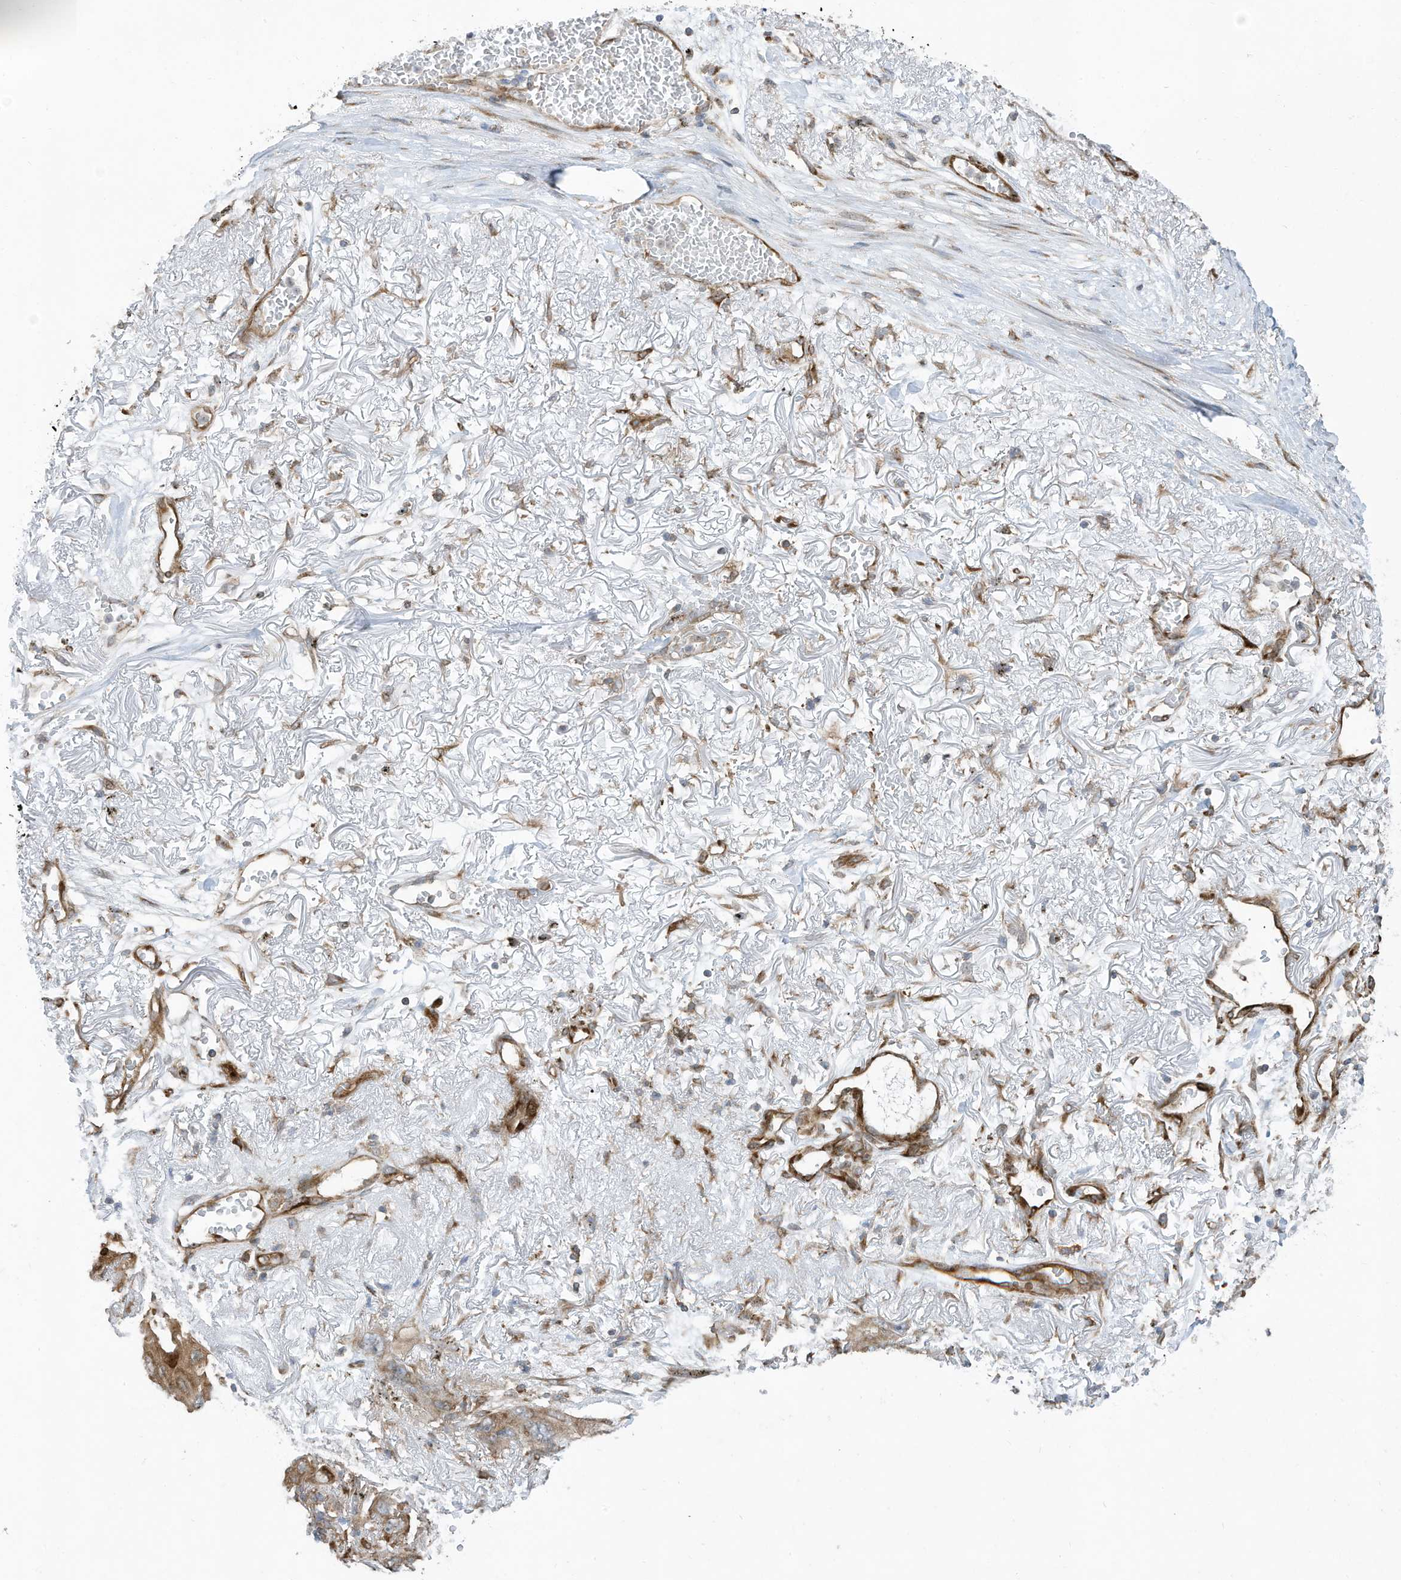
{"staining": {"intensity": "weak", "quantity": ">75%", "location": "cytoplasmic/membranous"}, "tissue": "lung cancer", "cell_type": "Tumor cells", "image_type": "cancer", "snomed": [{"axis": "morphology", "description": "Squamous cell carcinoma, NOS"}, {"axis": "topography", "description": "Lung"}], "caption": "A low amount of weak cytoplasmic/membranous positivity is seen in about >75% of tumor cells in lung squamous cell carcinoma tissue.", "gene": "USE1", "patient": {"sex": "female", "age": 73}}